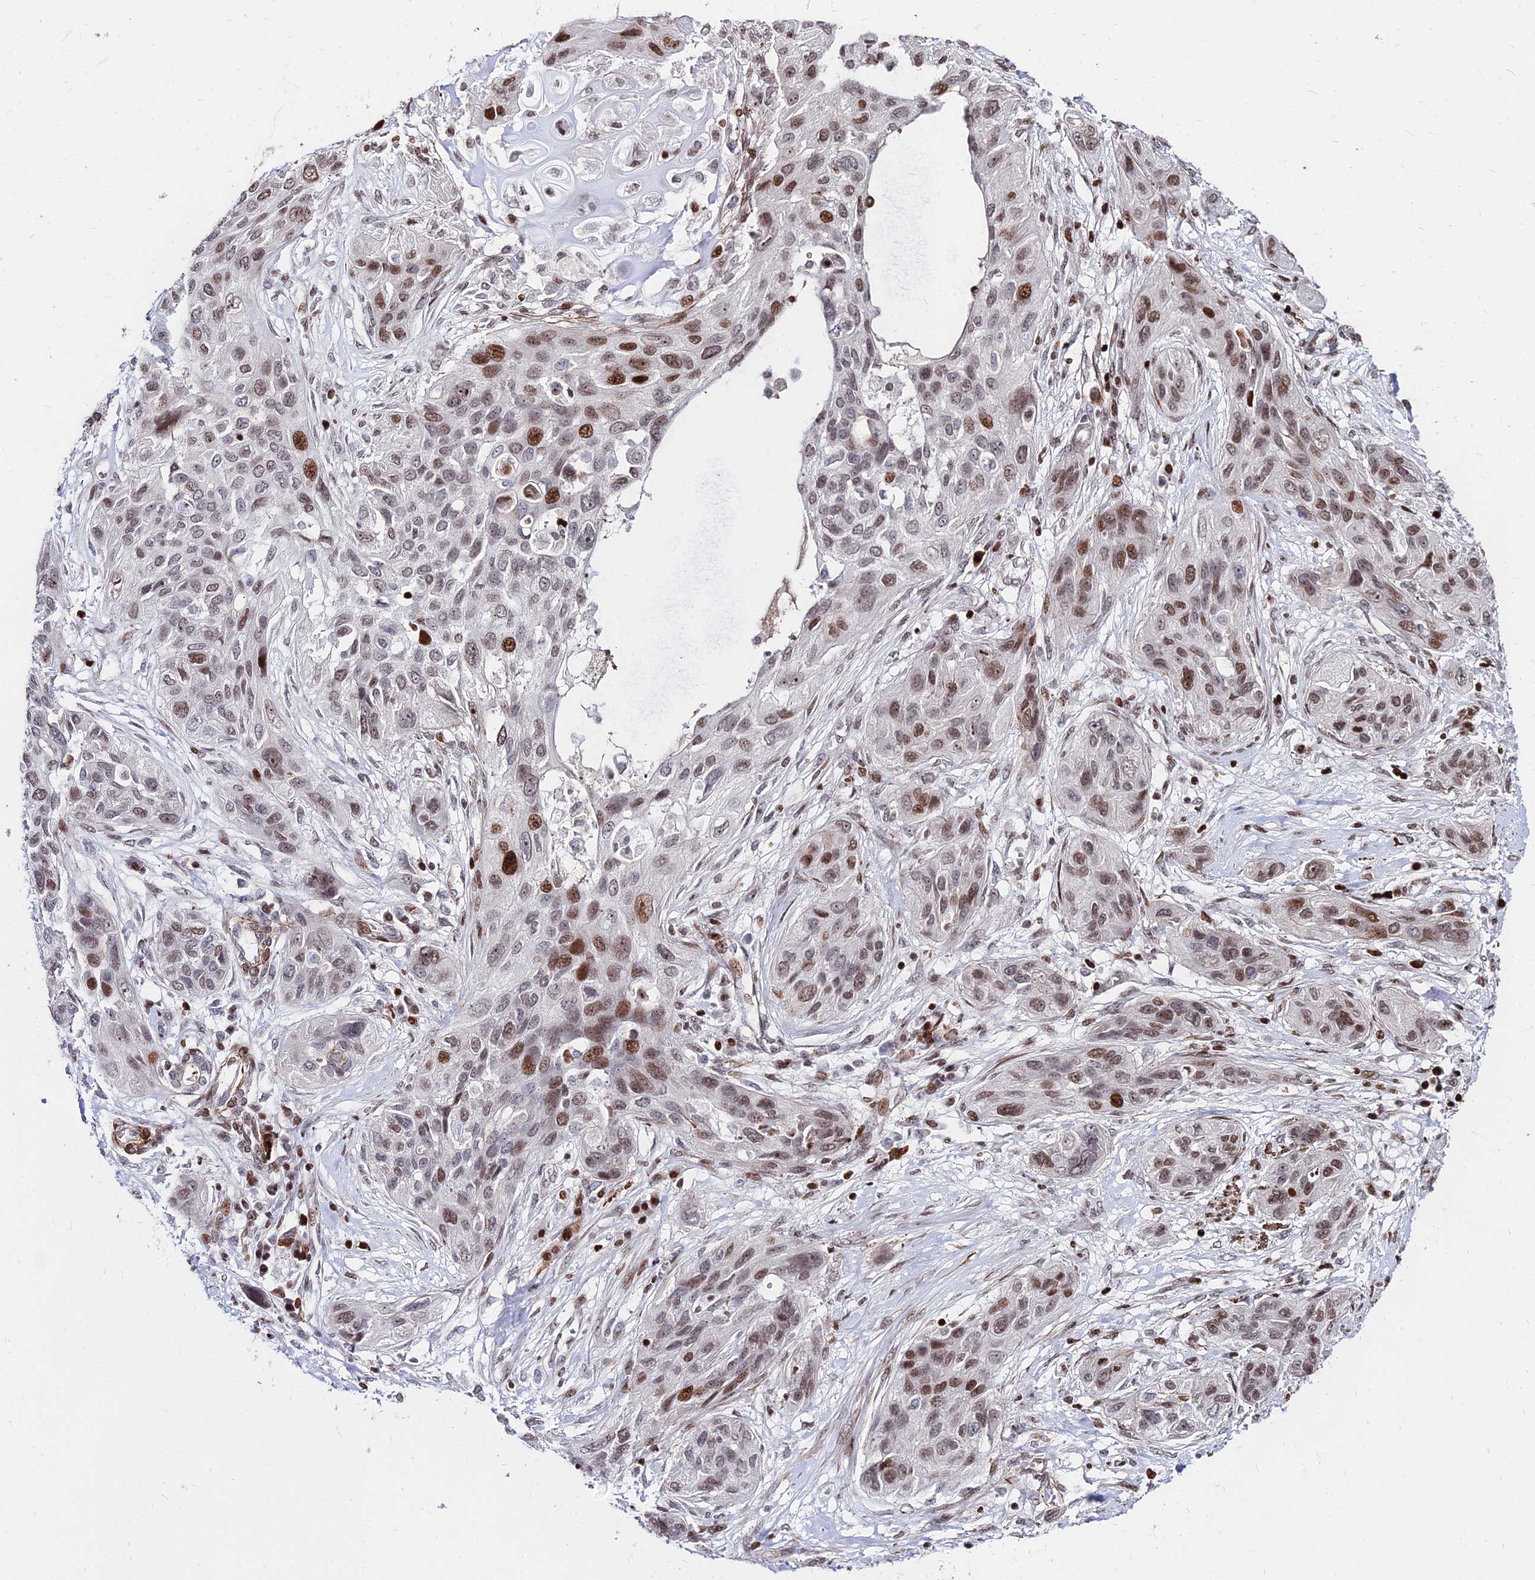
{"staining": {"intensity": "moderate", "quantity": "25%-75%", "location": "nuclear"}, "tissue": "lung cancer", "cell_type": "Tumor cells", "image_type": "cancer", "snomed": [{"axis": "morphology", "description": "Squamous cell carcinoma, NOS"}, {"axis": "topography", "description": "Lung"}], "caption": "Immunohistochemistry (IHC) (DAB (3,3'-diaminobenzidine)) staining of lung cancer (squamous cell carcinoma) displays moderate nuclear protein positivity in about 25%-75% of tumor cells. Using DAB (brown) and hematoxylin (blue) stains, captured at high magnification using brightfield microscopy.", "gene": "NYAP2", "patient": {"sex": "female", "age": 70}}